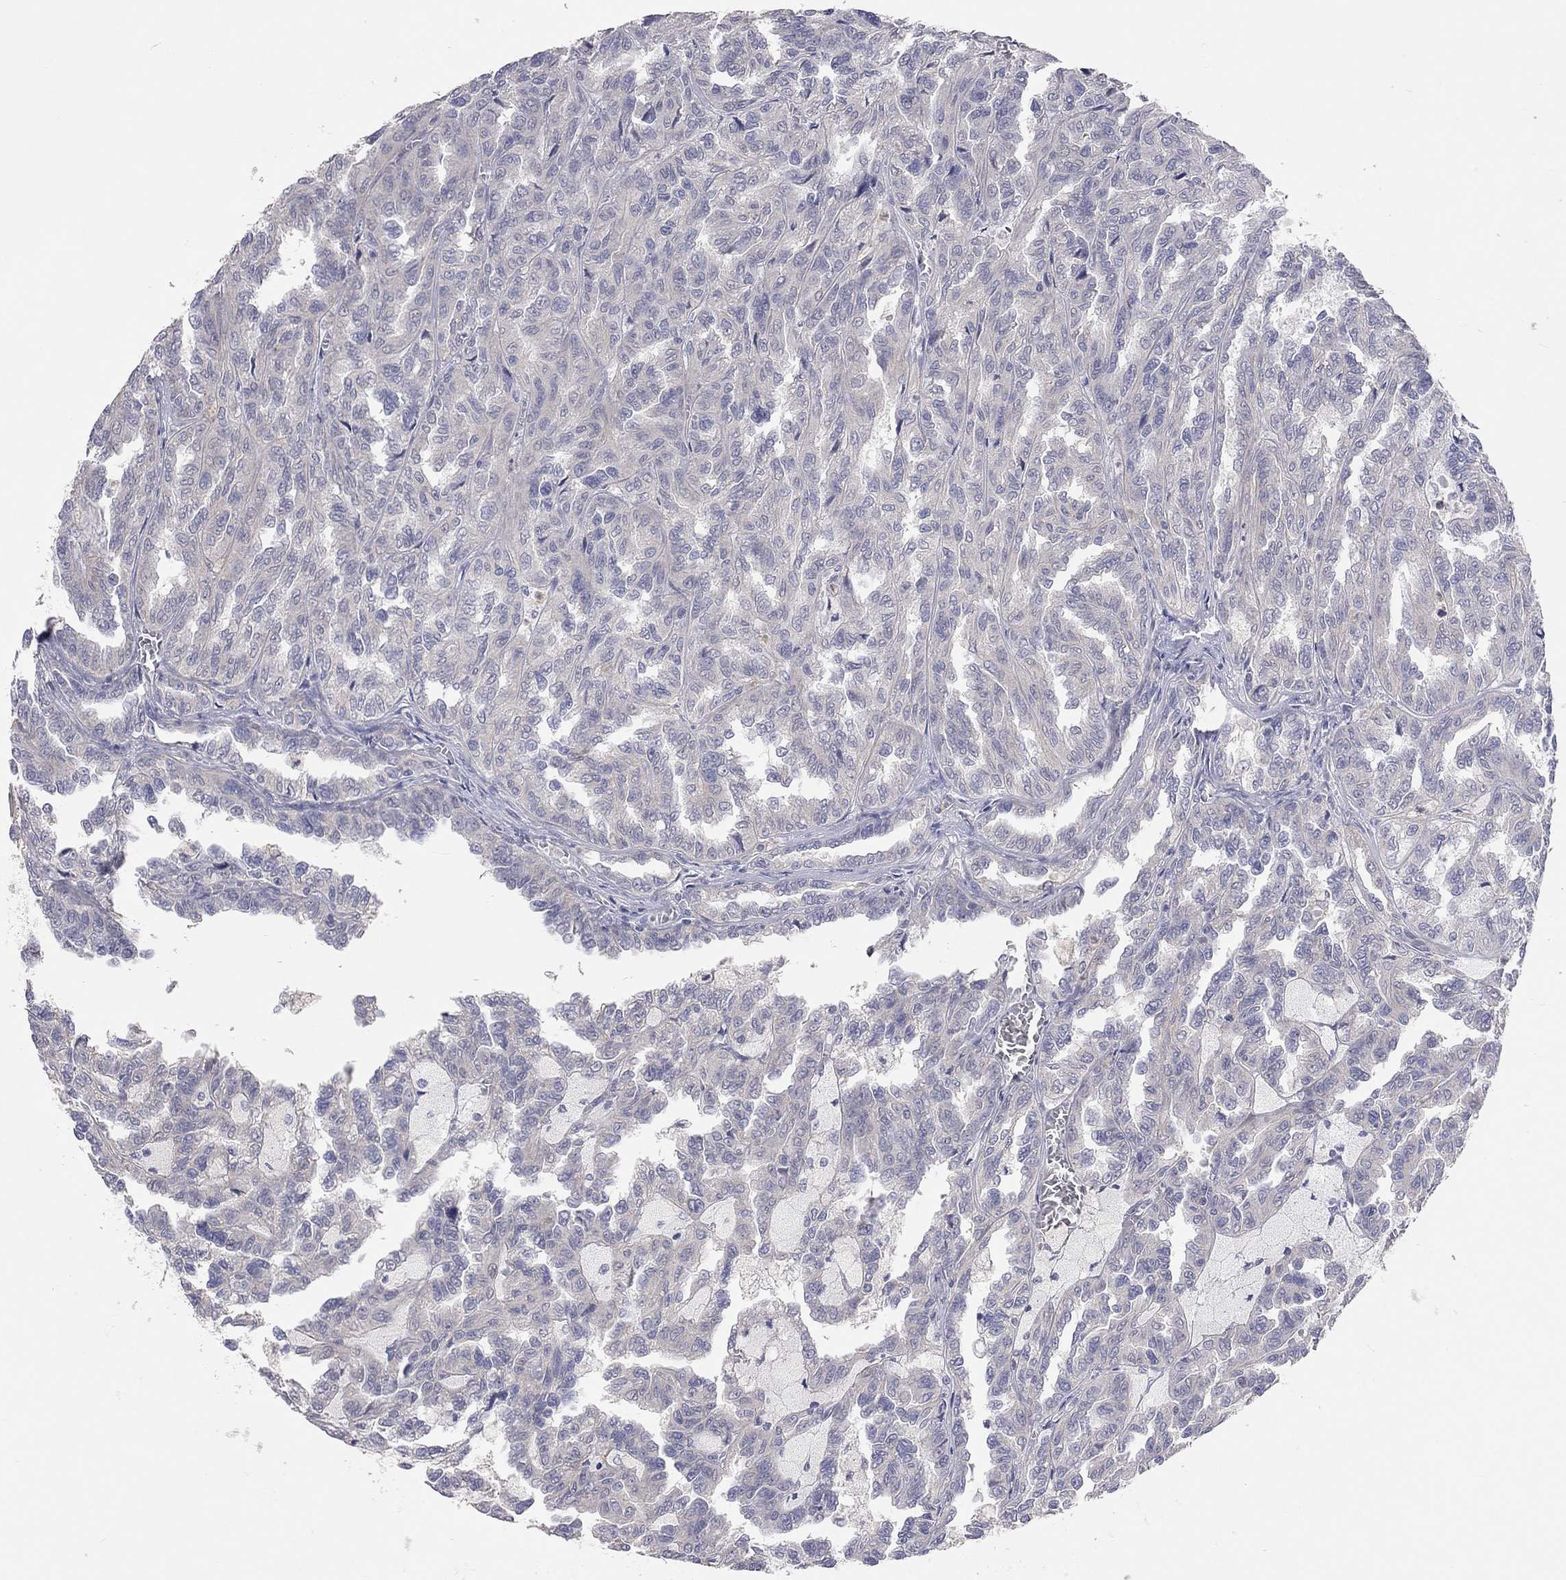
{"staining": {"intensity": "negative", "quantity": "none", "location": "none"}, "tissue": "renal cancer", "cell_type": "Tumor cells", "image_type": "cancer", "snomed": [{"axis": "morphology", "description": "Adenocarcinoma, NOS"}, {"axis": "topography", "description": "Kidney"}], "caption": "This is a histopathology image of immunohistochemistry (IHC) staining of renal adenocarcinoma, which shows no expression in tumor cells.", "gene": "KCNB1", "patient": {"sex": "male", "age": 79}}